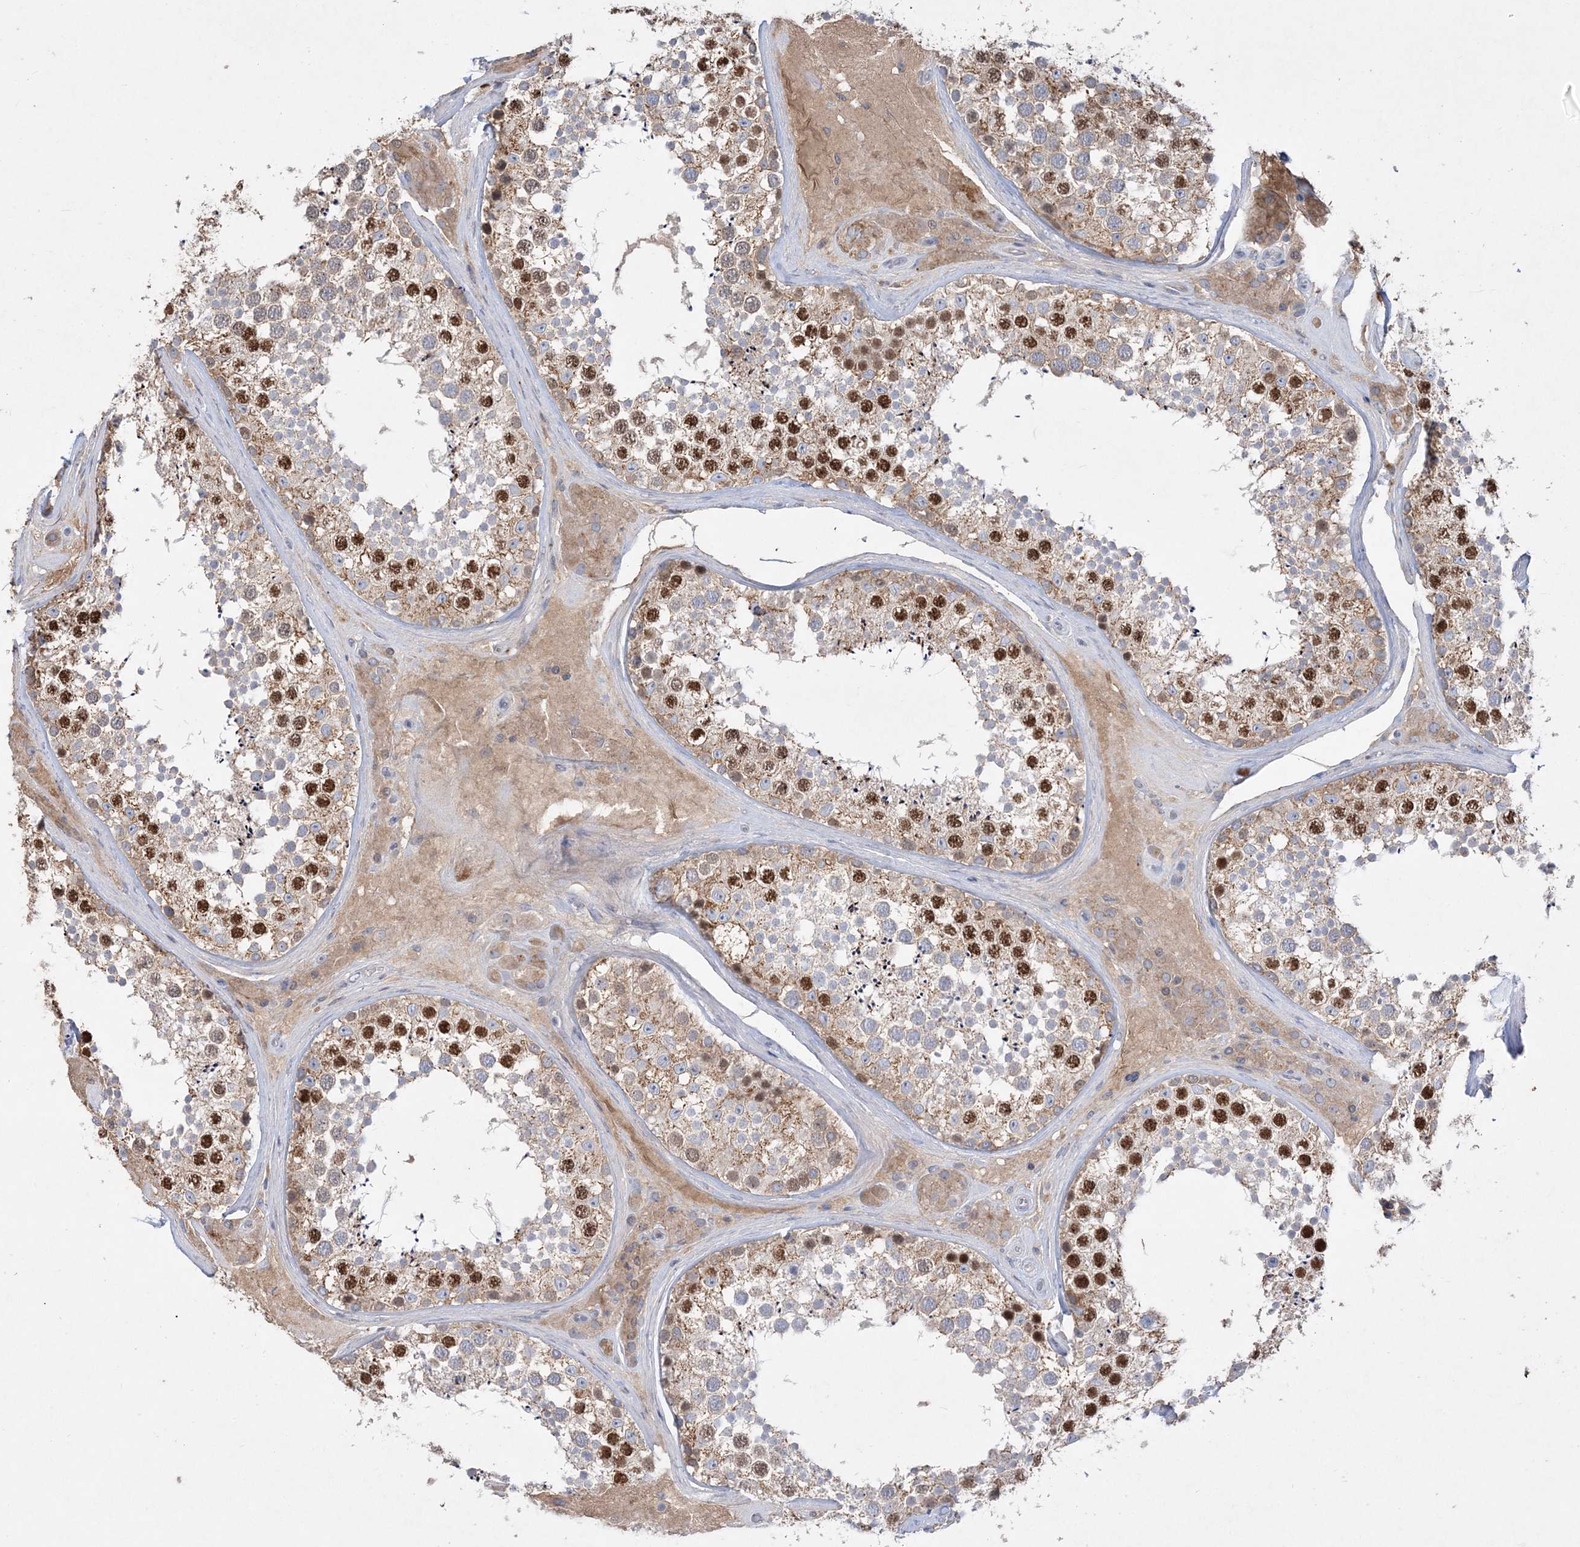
{"staining": {"intensity": "strong", "quantity": "25%-75%", "location": "cytoplasmic/membranous,nuclear"}, "tissue": "testis", "cell_type": "Cells in seminiferous ducts", "image_type": "normal", "snomed": [{"axis": "morphology", "description": "Normal tissue, NOS"}, {"axis": "topography", "description": "Testis"}], "caption": "Testis stained with a brown dye demonstrates strong cytoplasmic/membranous,nuclear positive positivity in approximately 25%-75% of cells in seminiferous ducts.", "gene": "ADCK2", "patient": {"sex": "male", "age": 46}}